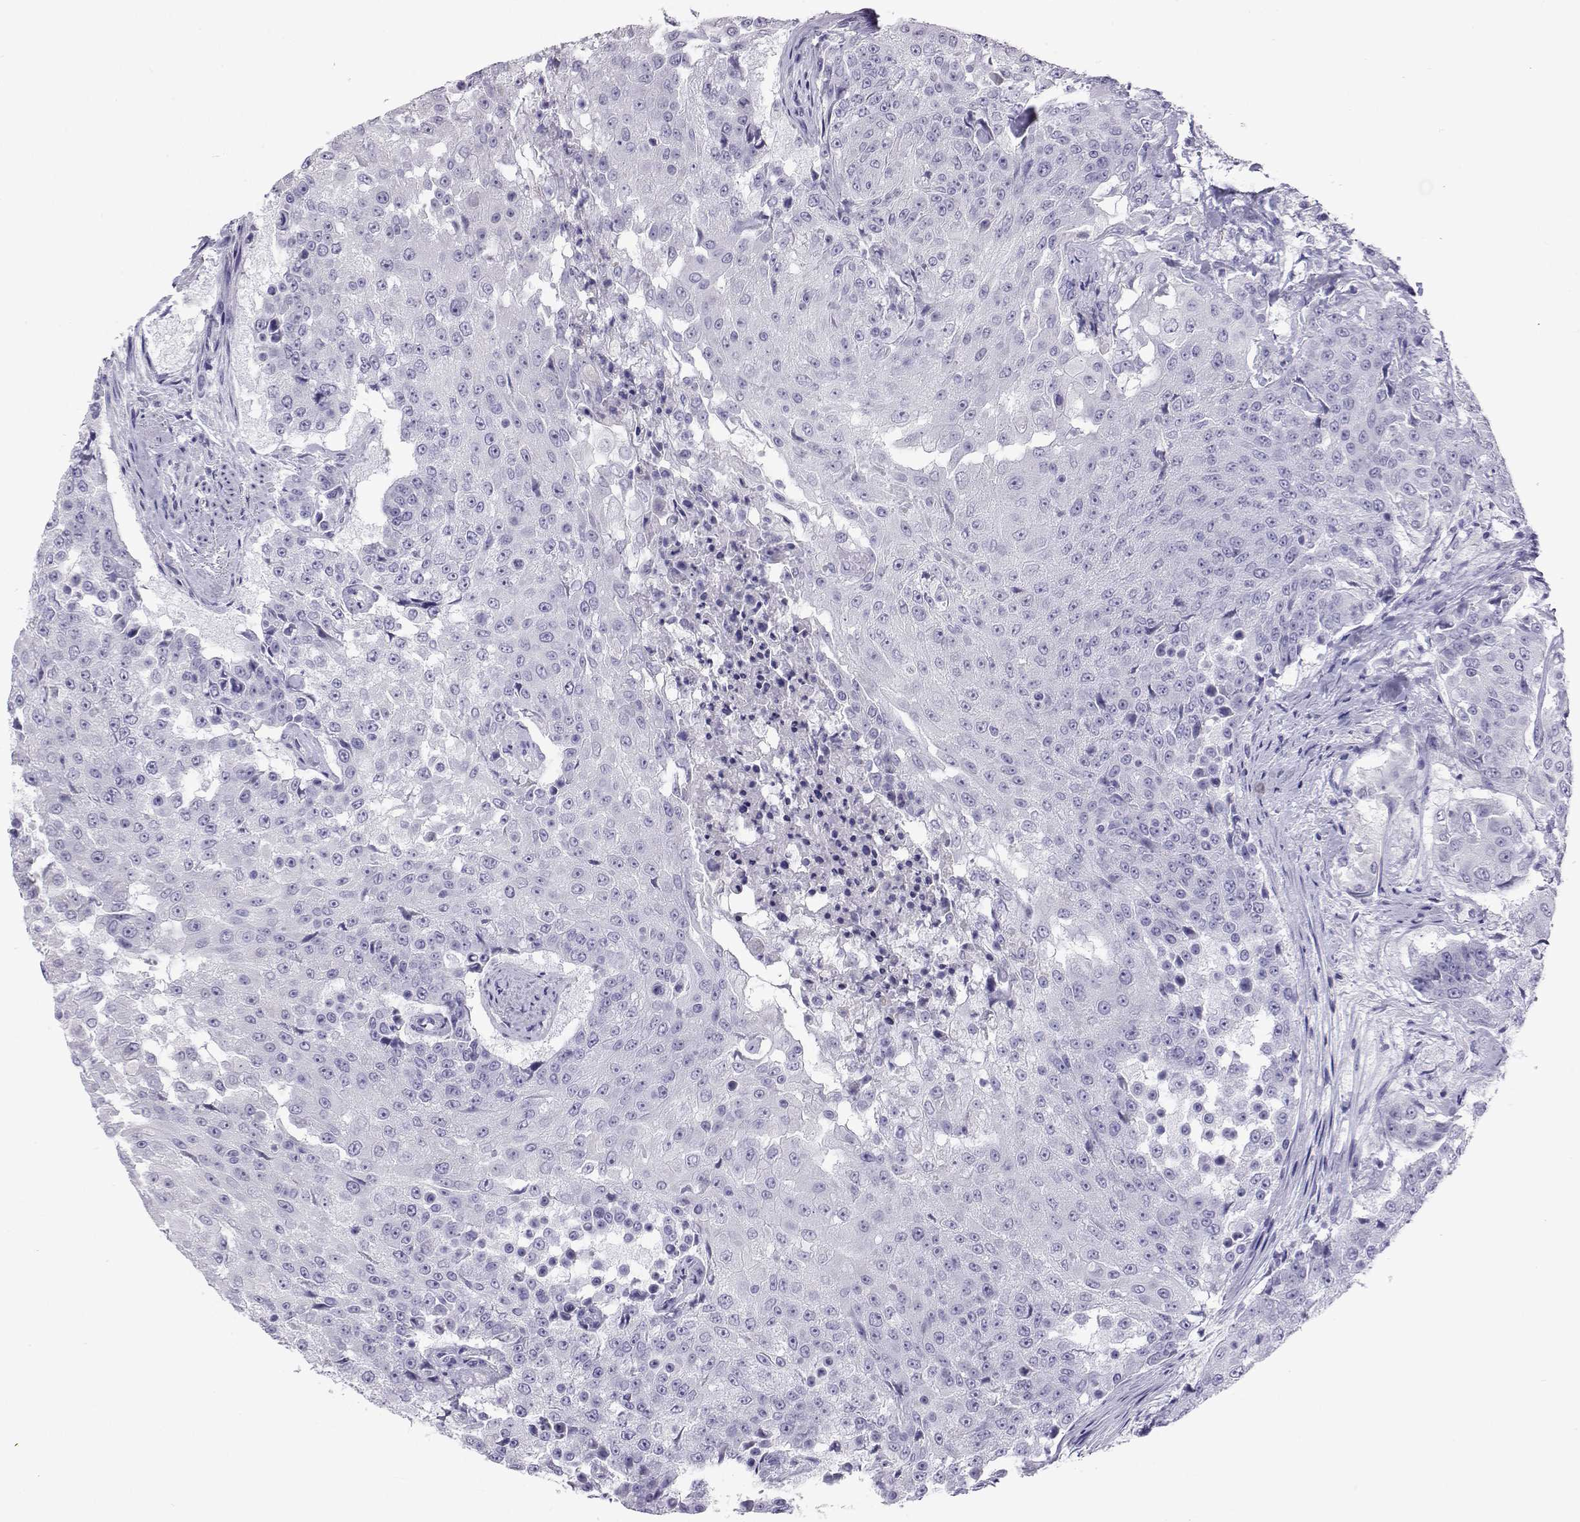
{"staining": {"intensity": "negative", "quantity": "none", "location": "none"}, "tissue": "urothelial cancer", "cell_type": "Tumor cells", "image_type": "cancer", "snomed": [{"axis": "morphology", "description": "Urothelial carcinoma, High grade"}, {"axis": "topography", "description": "Urinary bladder"}], "caption": "A high-resolution image shows immunohistochemistry (IHC) staining of urothelial cancer, which shows no significant expression in tumor cells. (DAB immunohistochemistry (IHC), high magnification).", "gene": "PLIN4", "patient": {"sex": "female", "age": 63}}